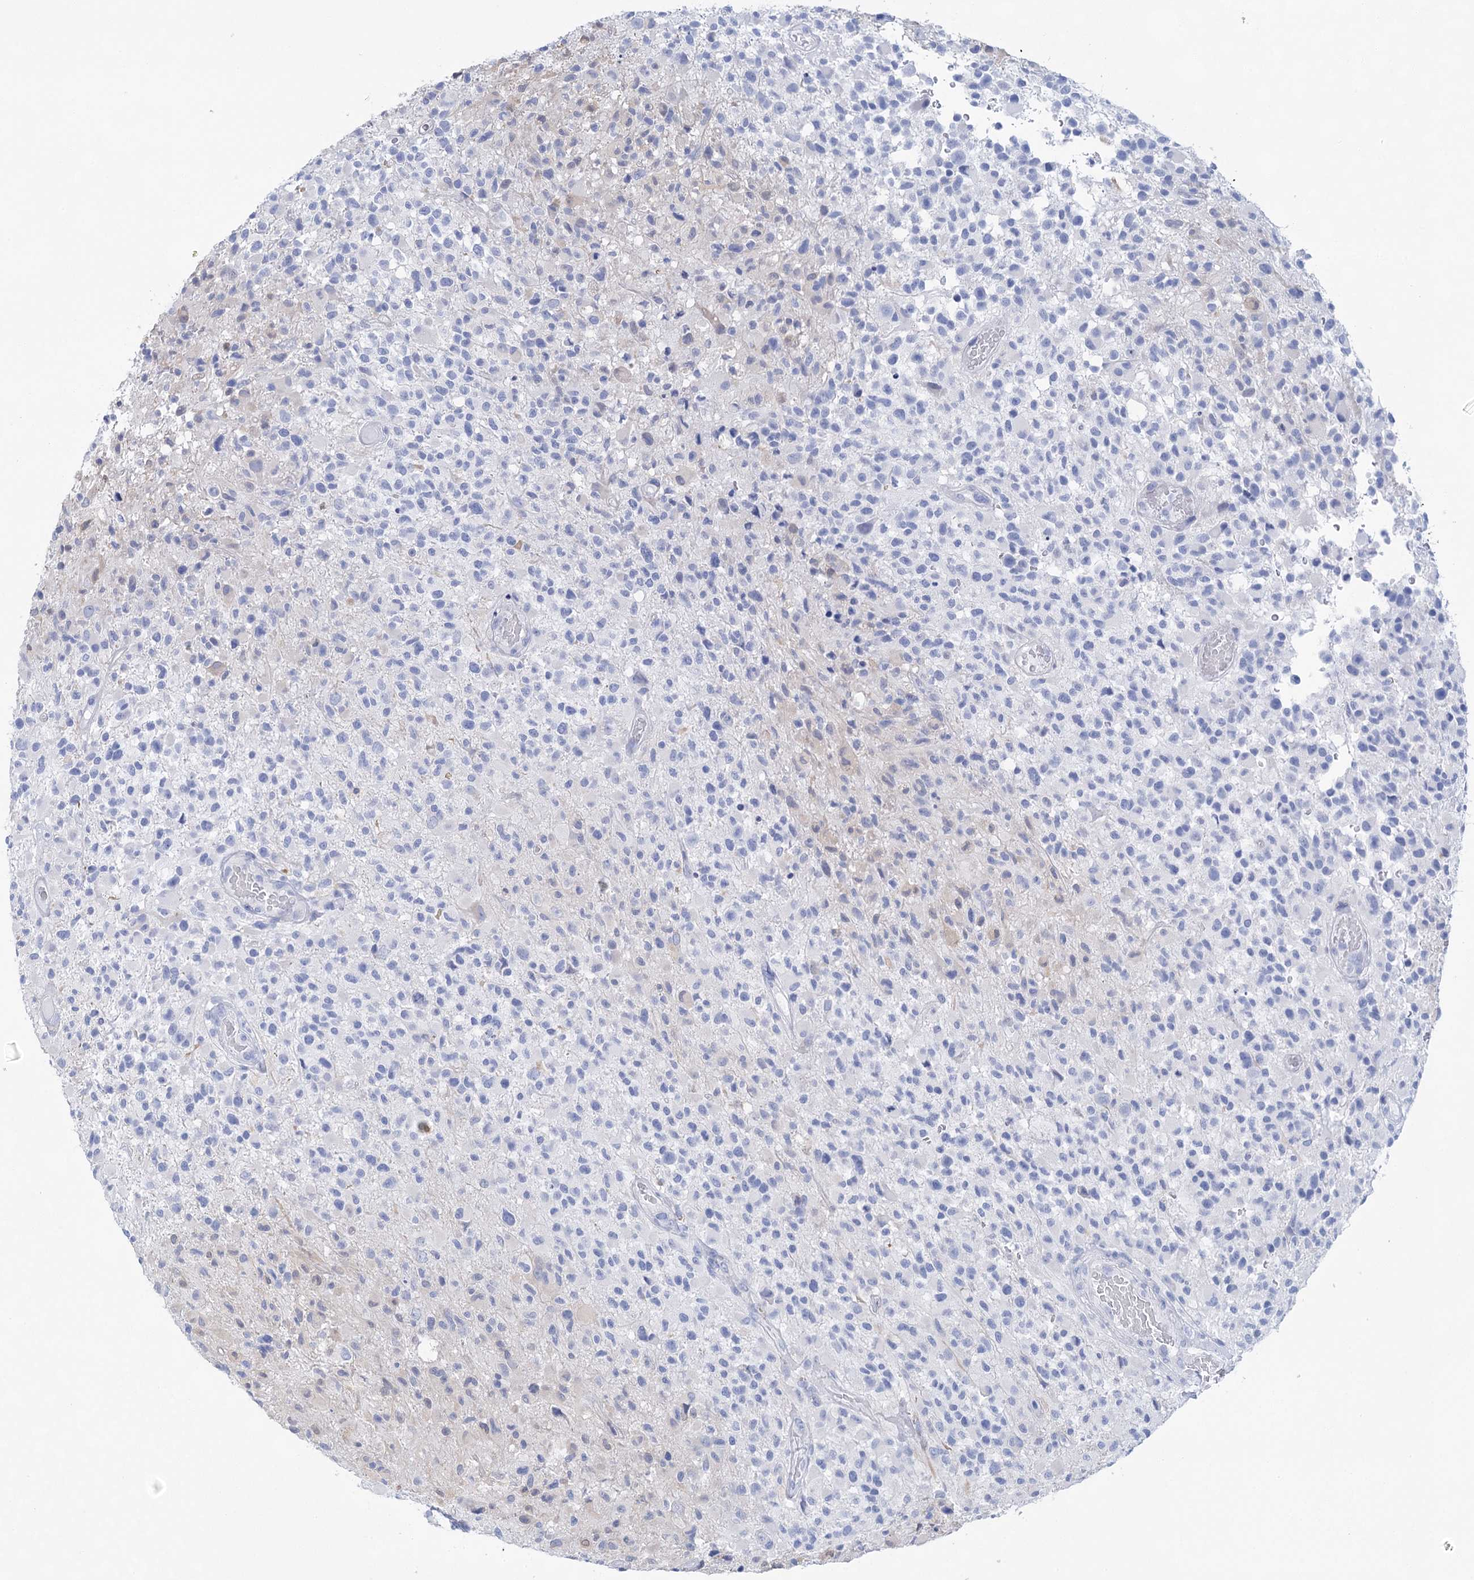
{"staining": {"intensity": "negative", "quantity": "none", "location": "none"}, "tissue": "glioma", "cell_type": "Tumor cells", "image_type": "cancer", "snomed": [{"axis": "morphology", "description": "Glioma, malignant, High grade"}, {"axis": "morphology", "description": "Glioblastoma, NOS"}, {"axis": "topography", "description": "Brain"}], "caption": "Tumor cells are negative for brown protein staining in glioma.", "gene": "LALBA", "patient": {"sex": "male", "age": 60}}